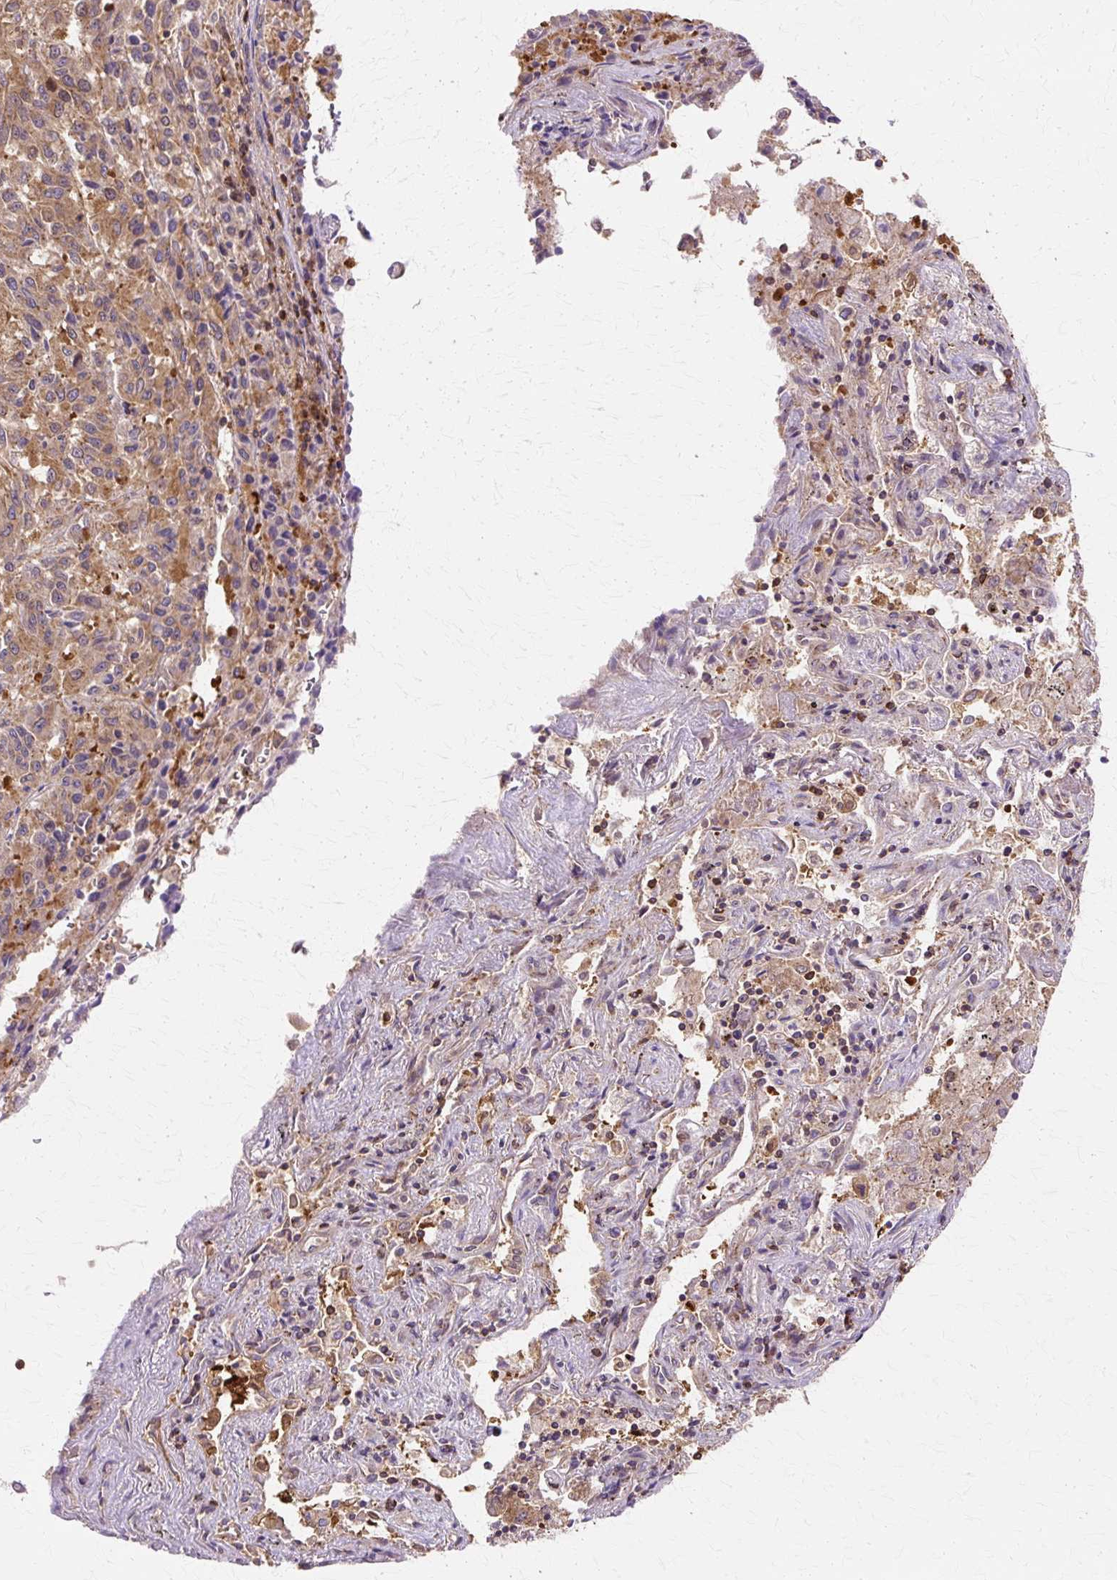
{"staining": {"intensity": "moderate", "quantity": ">75%", "location": "cytoplasmic/membranous"}, "tissue": "melanoma", "cell_type": "Tumor cells", "image_type": "cancer", "snomed": [{"axis": "morphology", "description": "Malignant melanoma, Metastatic site"}, {"axis": "topography", "description": "Lung"}], "caption": "Human melanoma stained with a protein marker shows moderate staining in tumor cells.", "gene": "COPB1", "patient": {"sex": "male", "age": 64}}